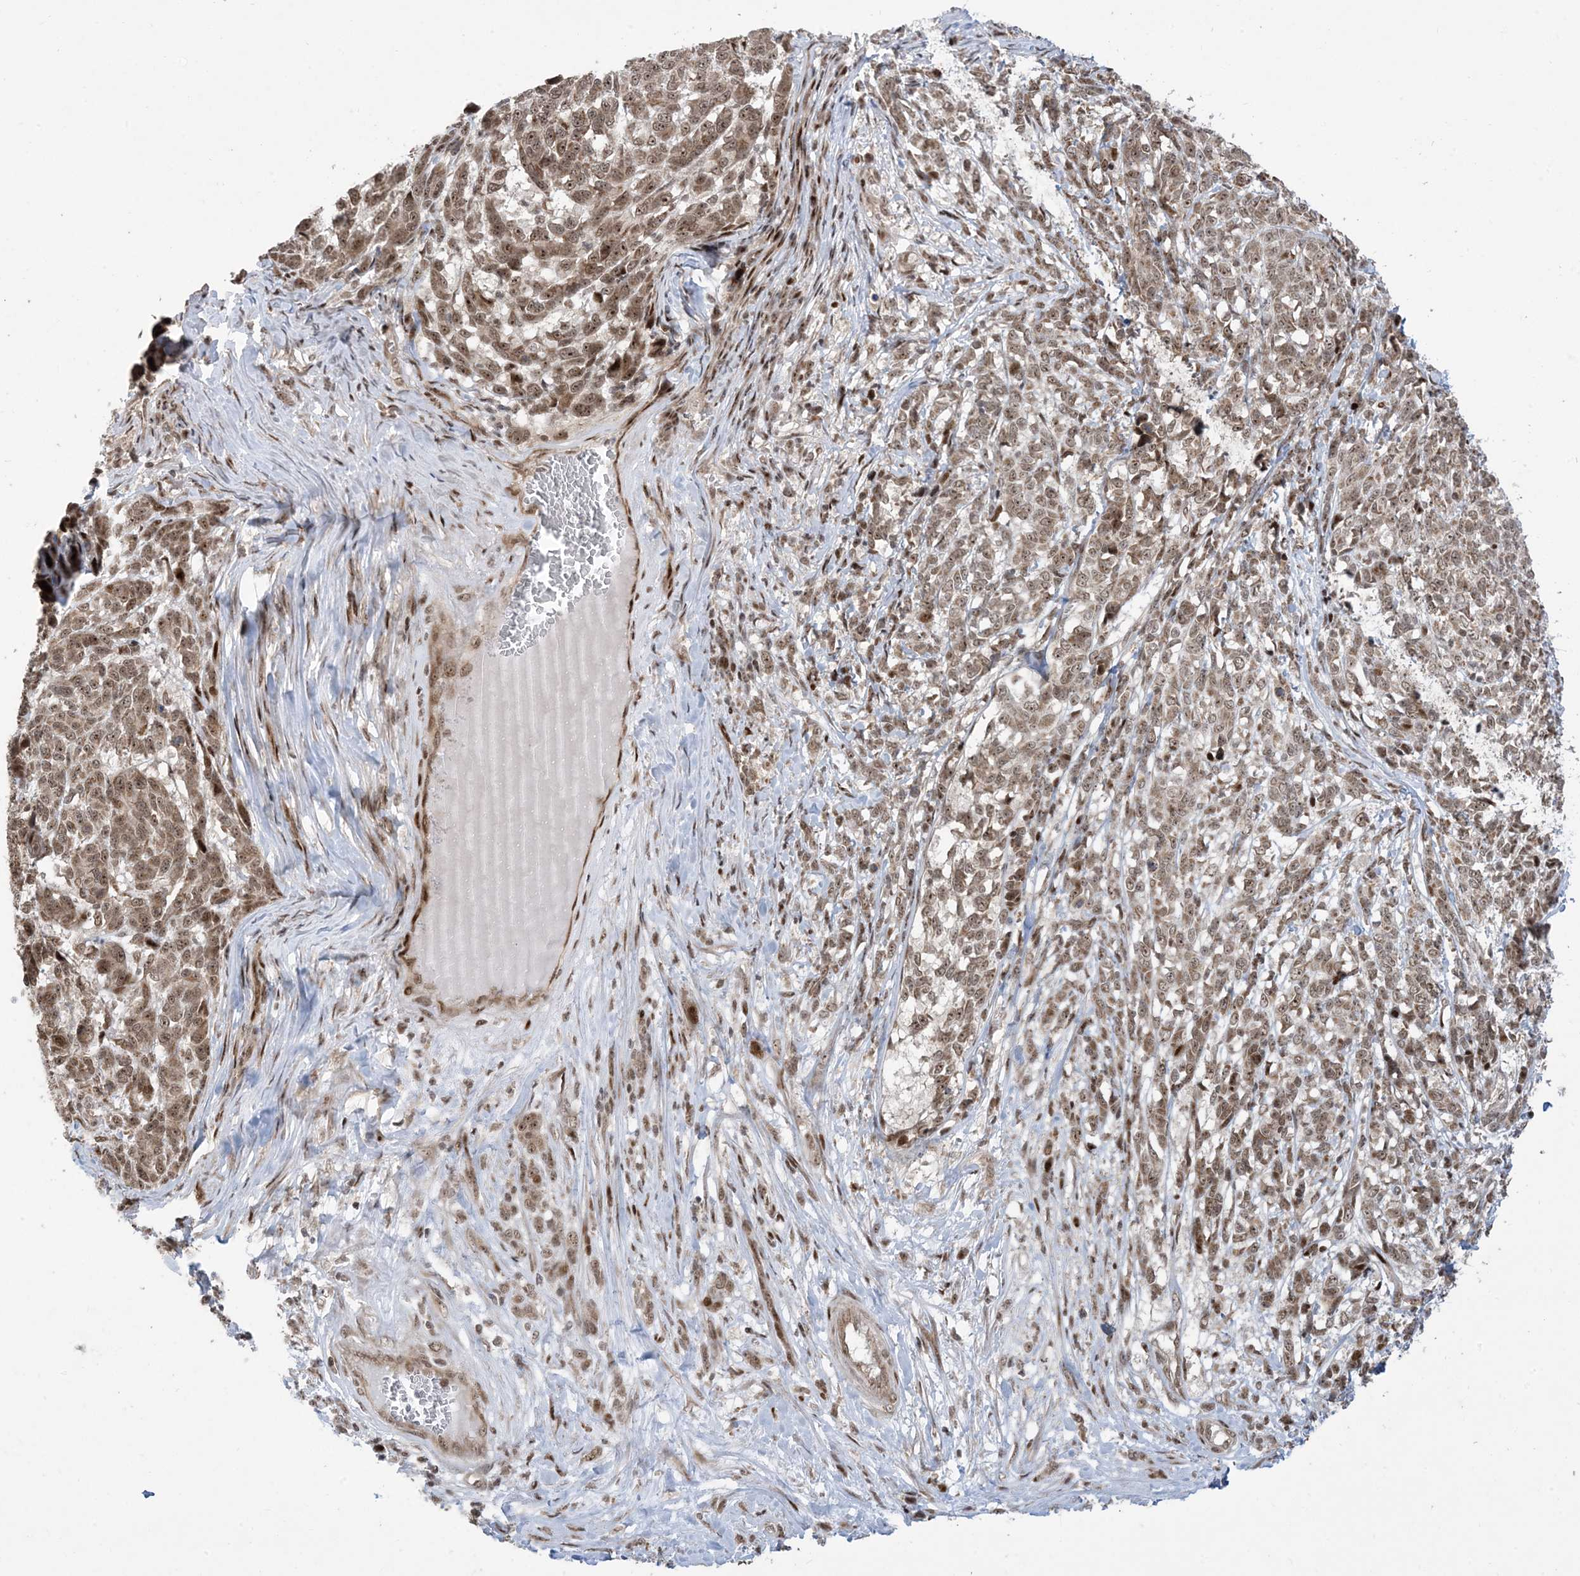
{"staining": {"intensity": "moderate", "quantity": ">75%", "location": "cytoplasmic/membranous,nuclear"}, "tissue": "melanoma", "cell_type": "Tumor cells", "image_type": "cancer", "snomed": [{"axis": "morphology", "description": "Malignant melanoma, NOS"}, {"axis": "topography", "description": "Skin"}], "caption": "Protein expression analysis of human melanoma reveals moderate cytoplasmic/membranous and nuclear staining in approximately >75% of tumor cells.", "gene": "FAM9B", "patient": {"sex": "male", "age": 49}}